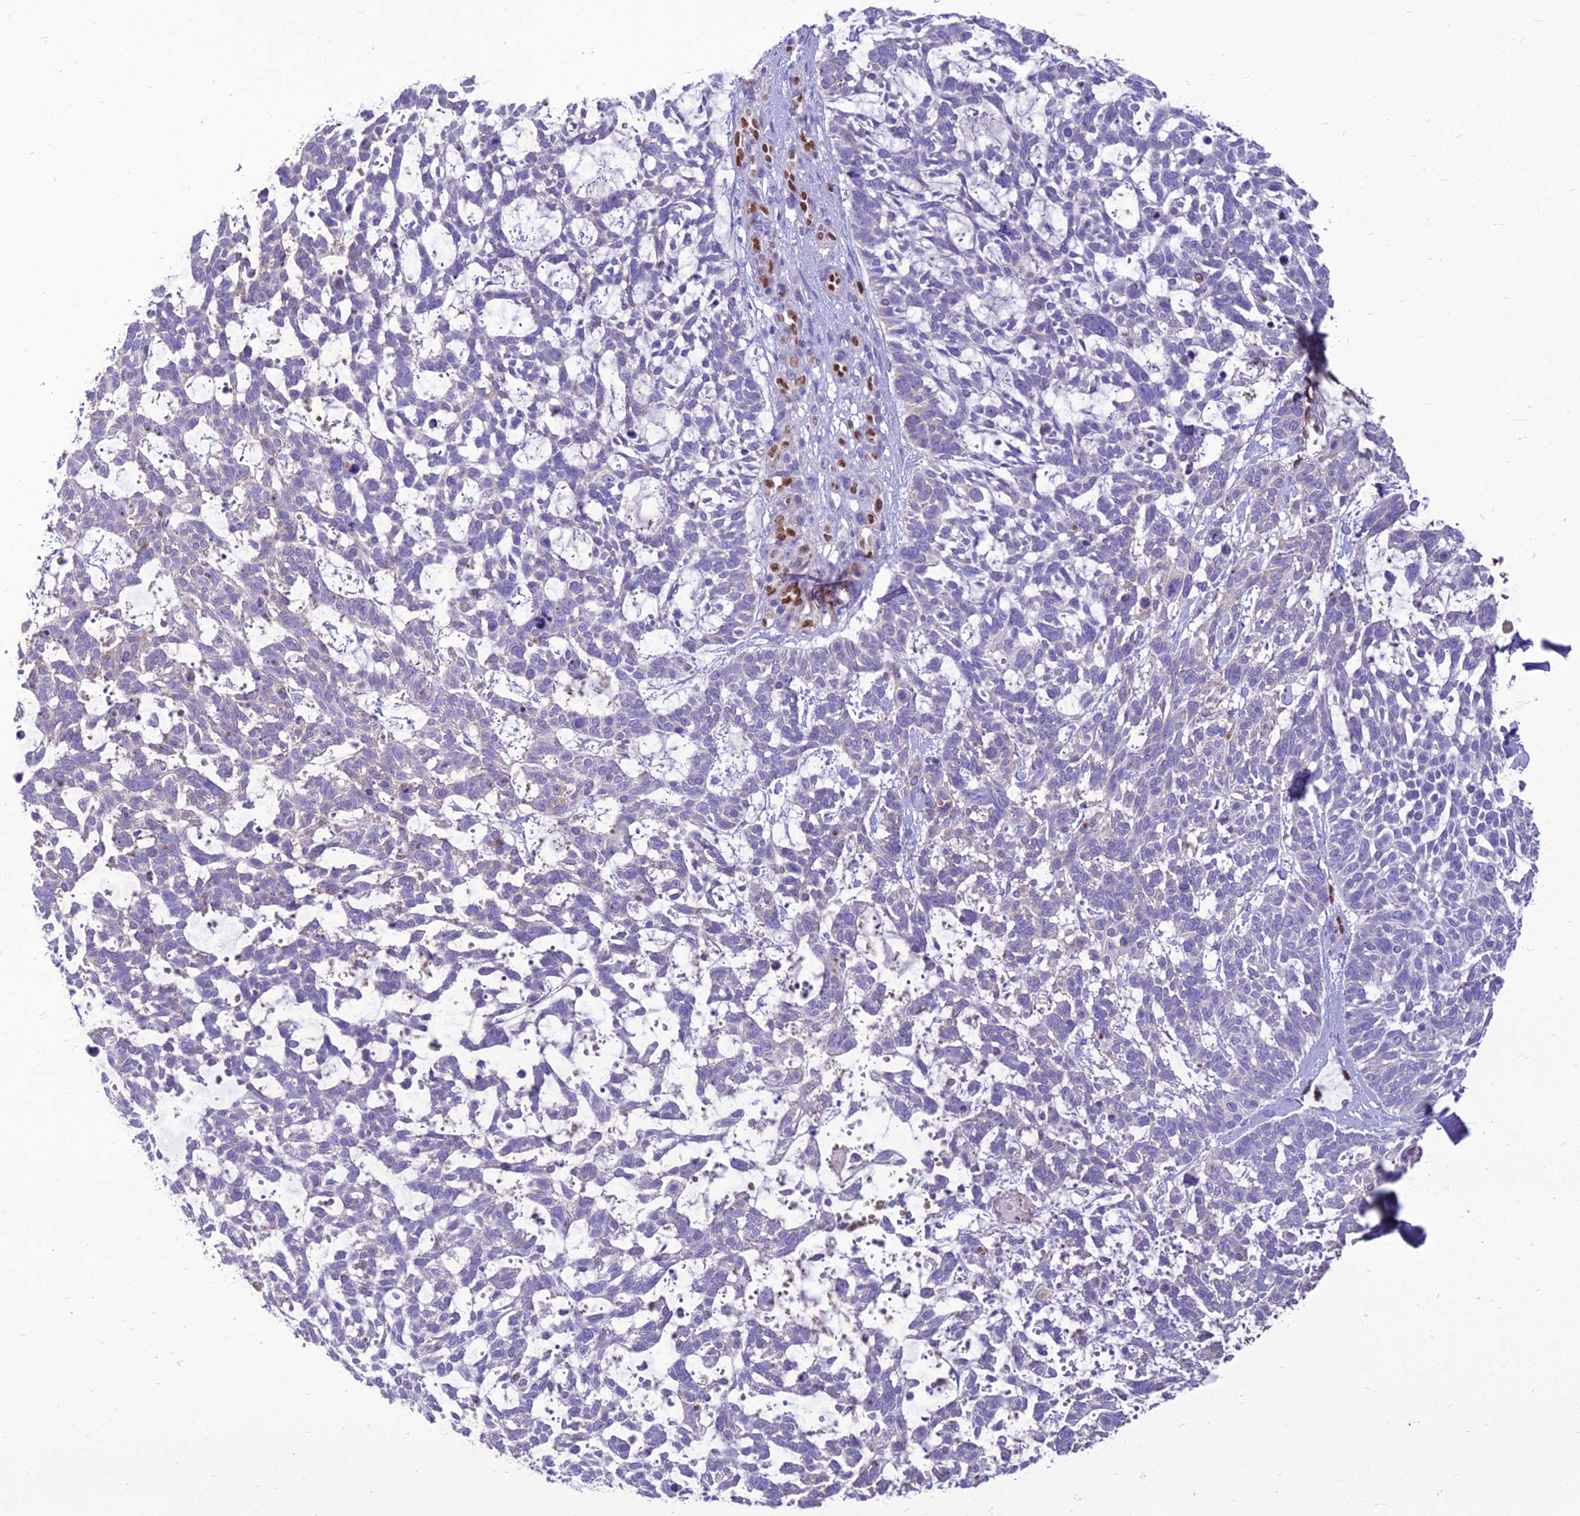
{"staining": {"intensity": "negative", "quantity": "none", "location": "none"}, "tissue": "skin cancer", "cell_type": "Tumor cells", "image_type": "cancer", "snomed": [{"axis": "morphology", "description": "Basal cell carcinoma"}, {"axis": "topography", "description": "Skin"}], "caption": "High power microscopy histopathology image of an IHC image of skin cancer (basal cell carcinoma), revealing no significant staining in tumor cells. (DAB immunohistochemistry, high magnification).", "gene": "NOVA2", "patient": {"sex": "male", "age": 88}}